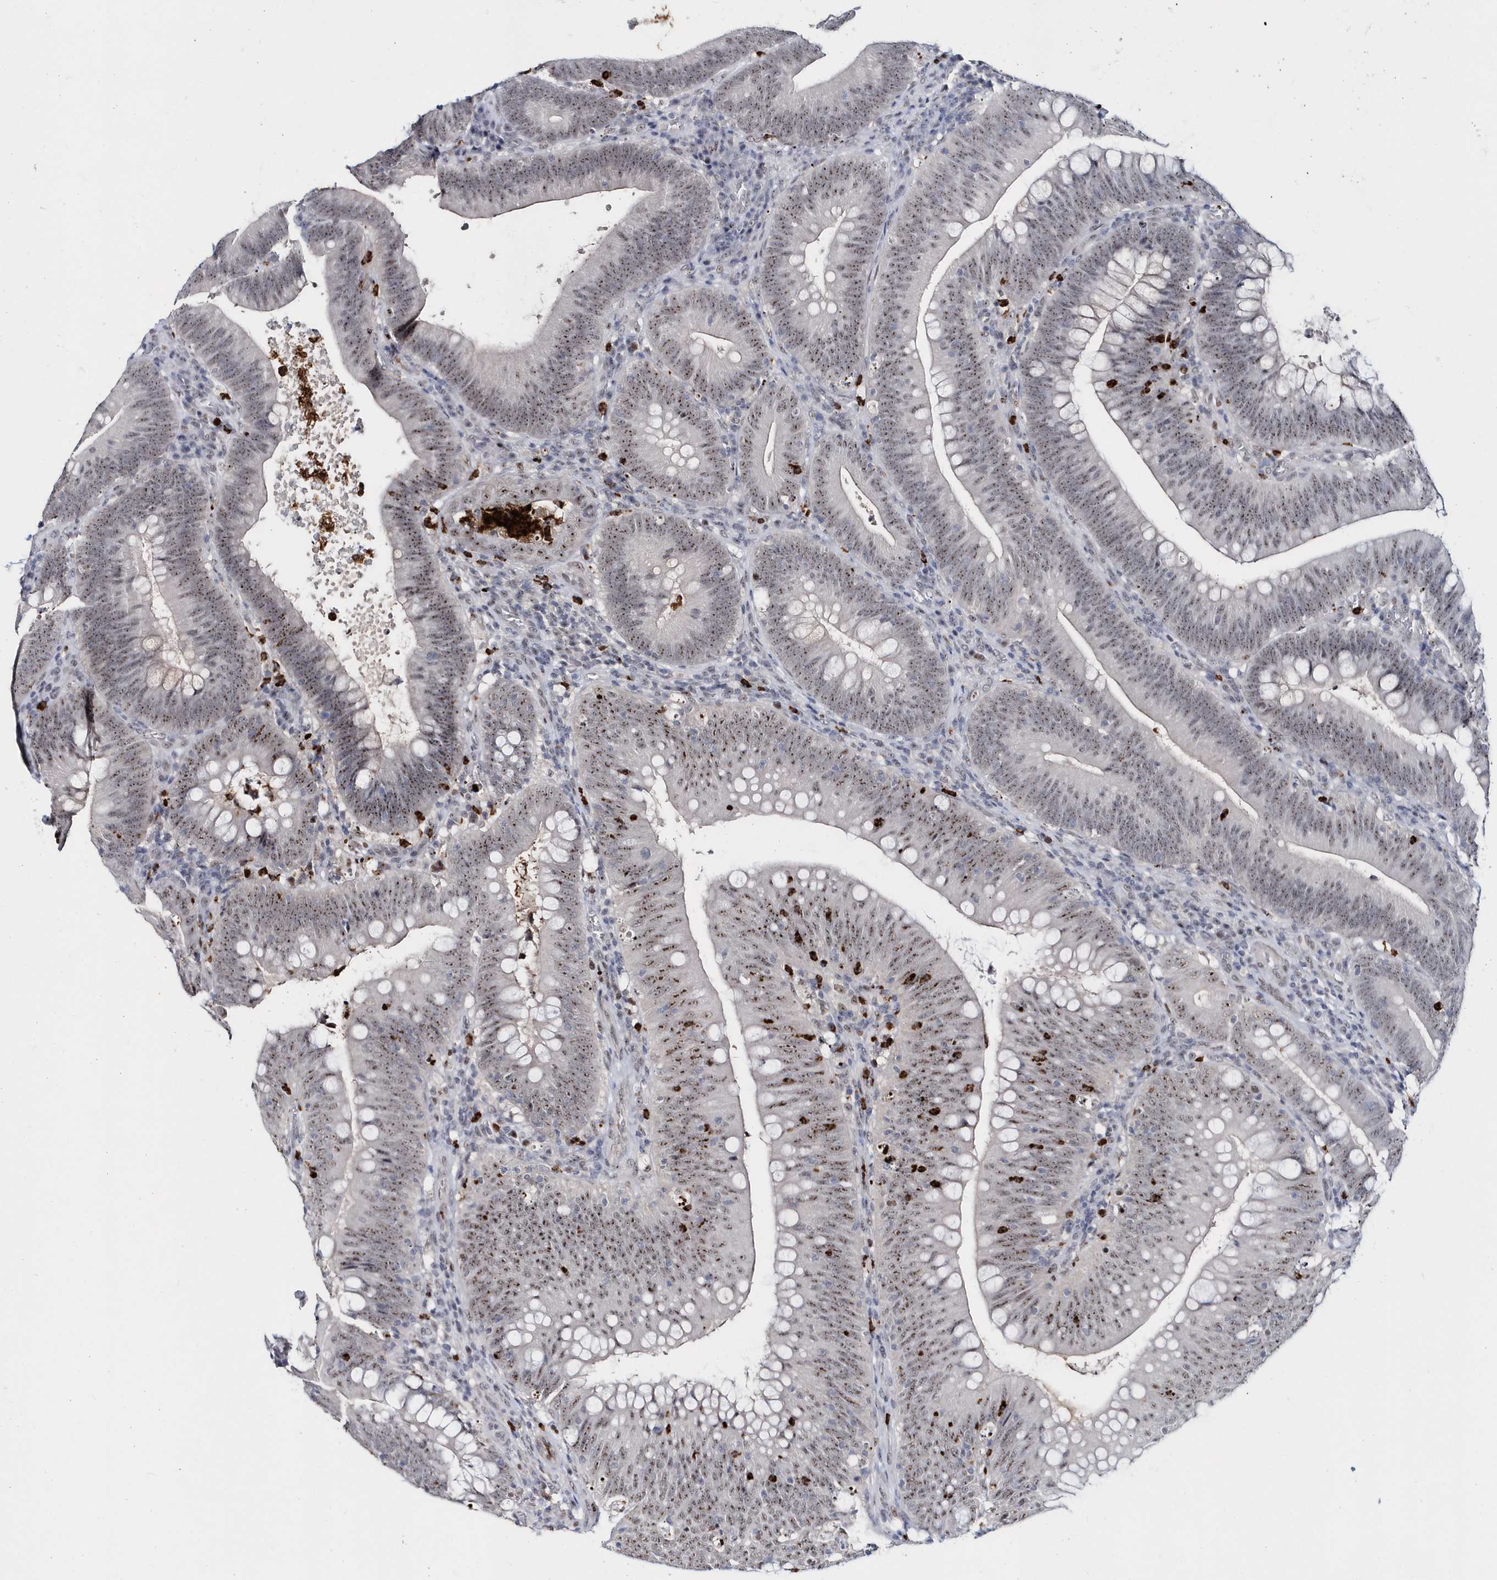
{"staining": {"intensity": "moderate", "quantity": ">75%", "location": "cytoplasmic/membranous,nuclear"}, "tissue": "colorectal cancer", "cell_type": "Tumor cells", "image_type": "cancer", "snomed": [{"axis": "morphology", "description": "Normal tissue, NOS"}, {"axis": "topography", "description": "Colon"}], "caption": "High-magnification brightfield microscopy of colorectal cancer stained with DAB (3,3'-diaminobenzidine) (brown) and counterstained with hematoxylin (blue). tumor cells exhibit moderate cytoplasmic/membranous and nuclear staining is identified in approximately>75% of cells. The staining is performed using DAB (3,3'-diaminobenzidine) brown chromogen to label protein expression. The nuclei are counter-stained blue using hematoxylin.", "gene": "ASCL4", "patient": {"sex": "female", "age": 82}}